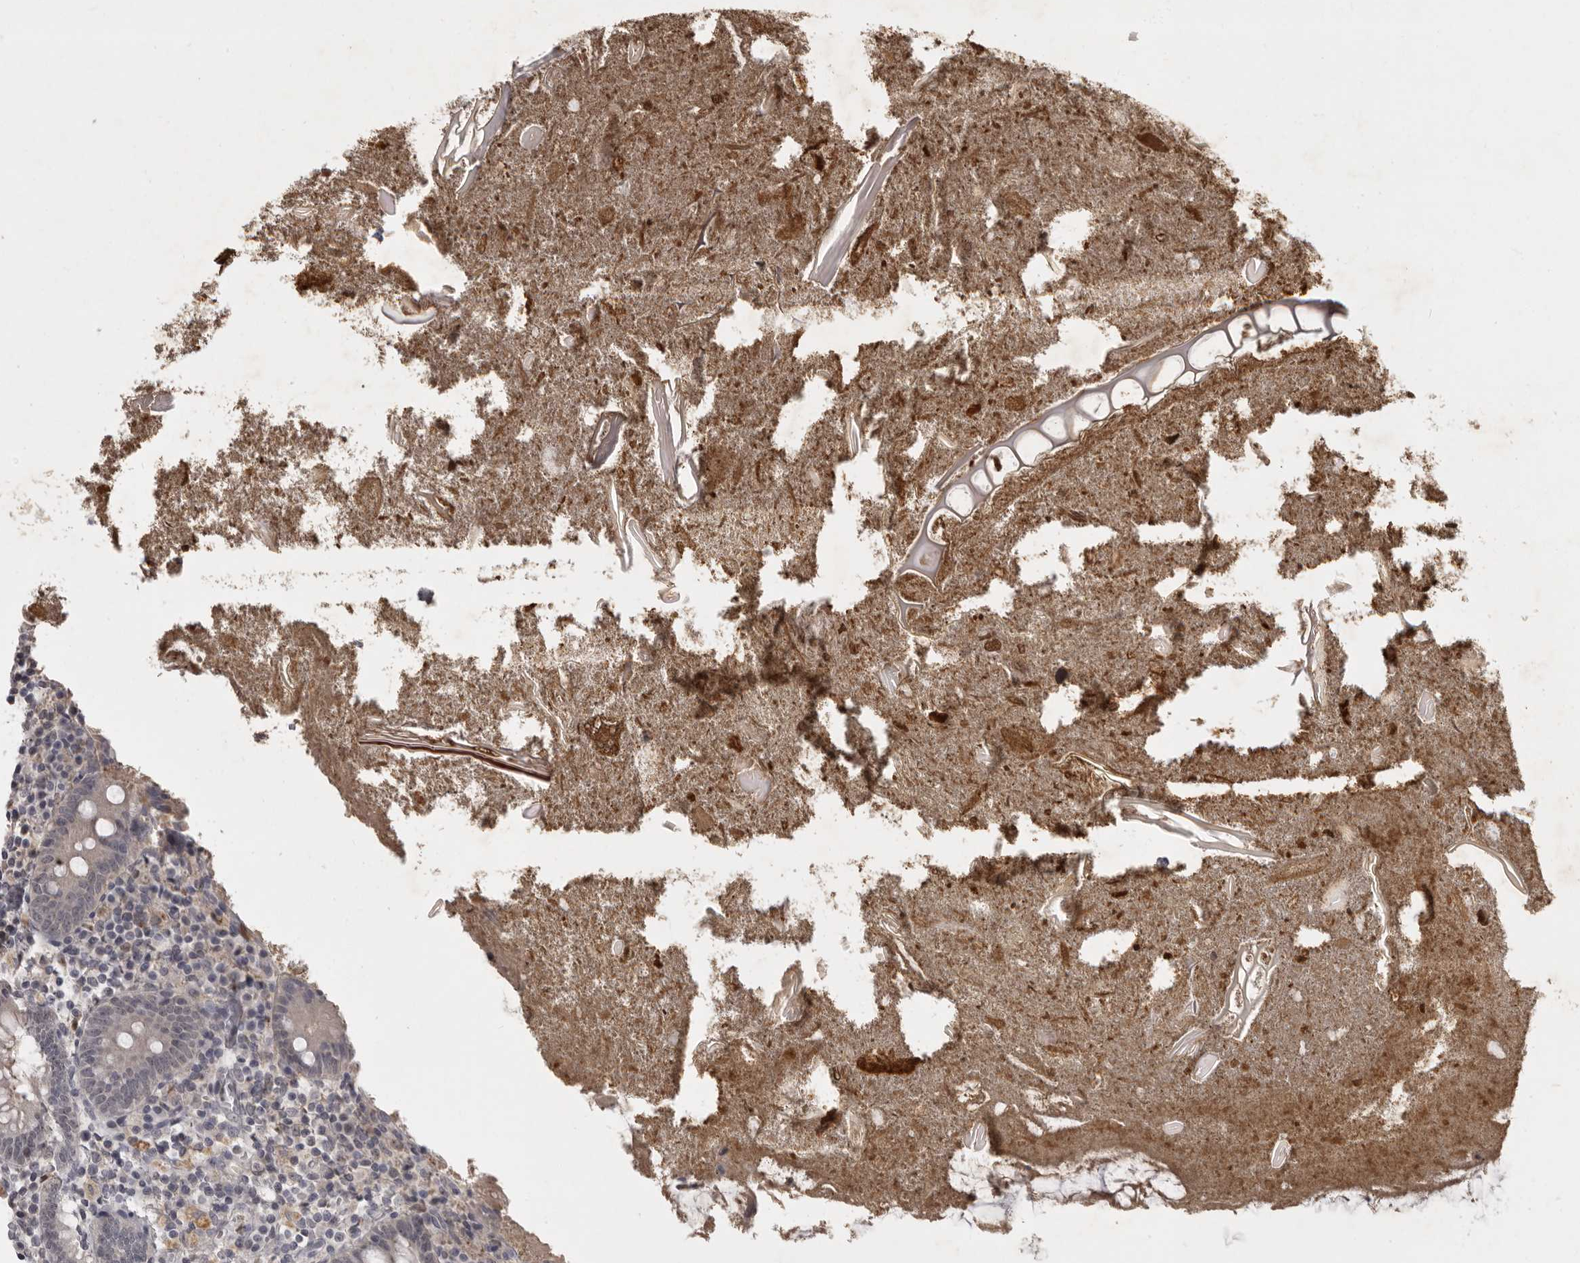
{"staining": {"intensity": "weak", "quantity": "<25%", "location": "cytoplasmic/membranous"}, "tissue": "appendix", "cell_type": "Glandular cells", "image_type": "normal", "snomed": [{"axis": "morphology", "description": "Normal tissue, NOS"}, {"axis": "topography", "description": "Appendix"}], "caption": "Immunohistochemistry (IHC) image of unremarkable appendix: appendix stained with DAB (3,3'-diaminobenzidine) exhibits no significant protein staining in glandular cells. (Stains: DAB IHC with hematoxylin counter stain, Microscopy: brightfield microscopy at high magnification).", "gene": "MRTO4", "patient": {"sex": "female", "age": 17}}